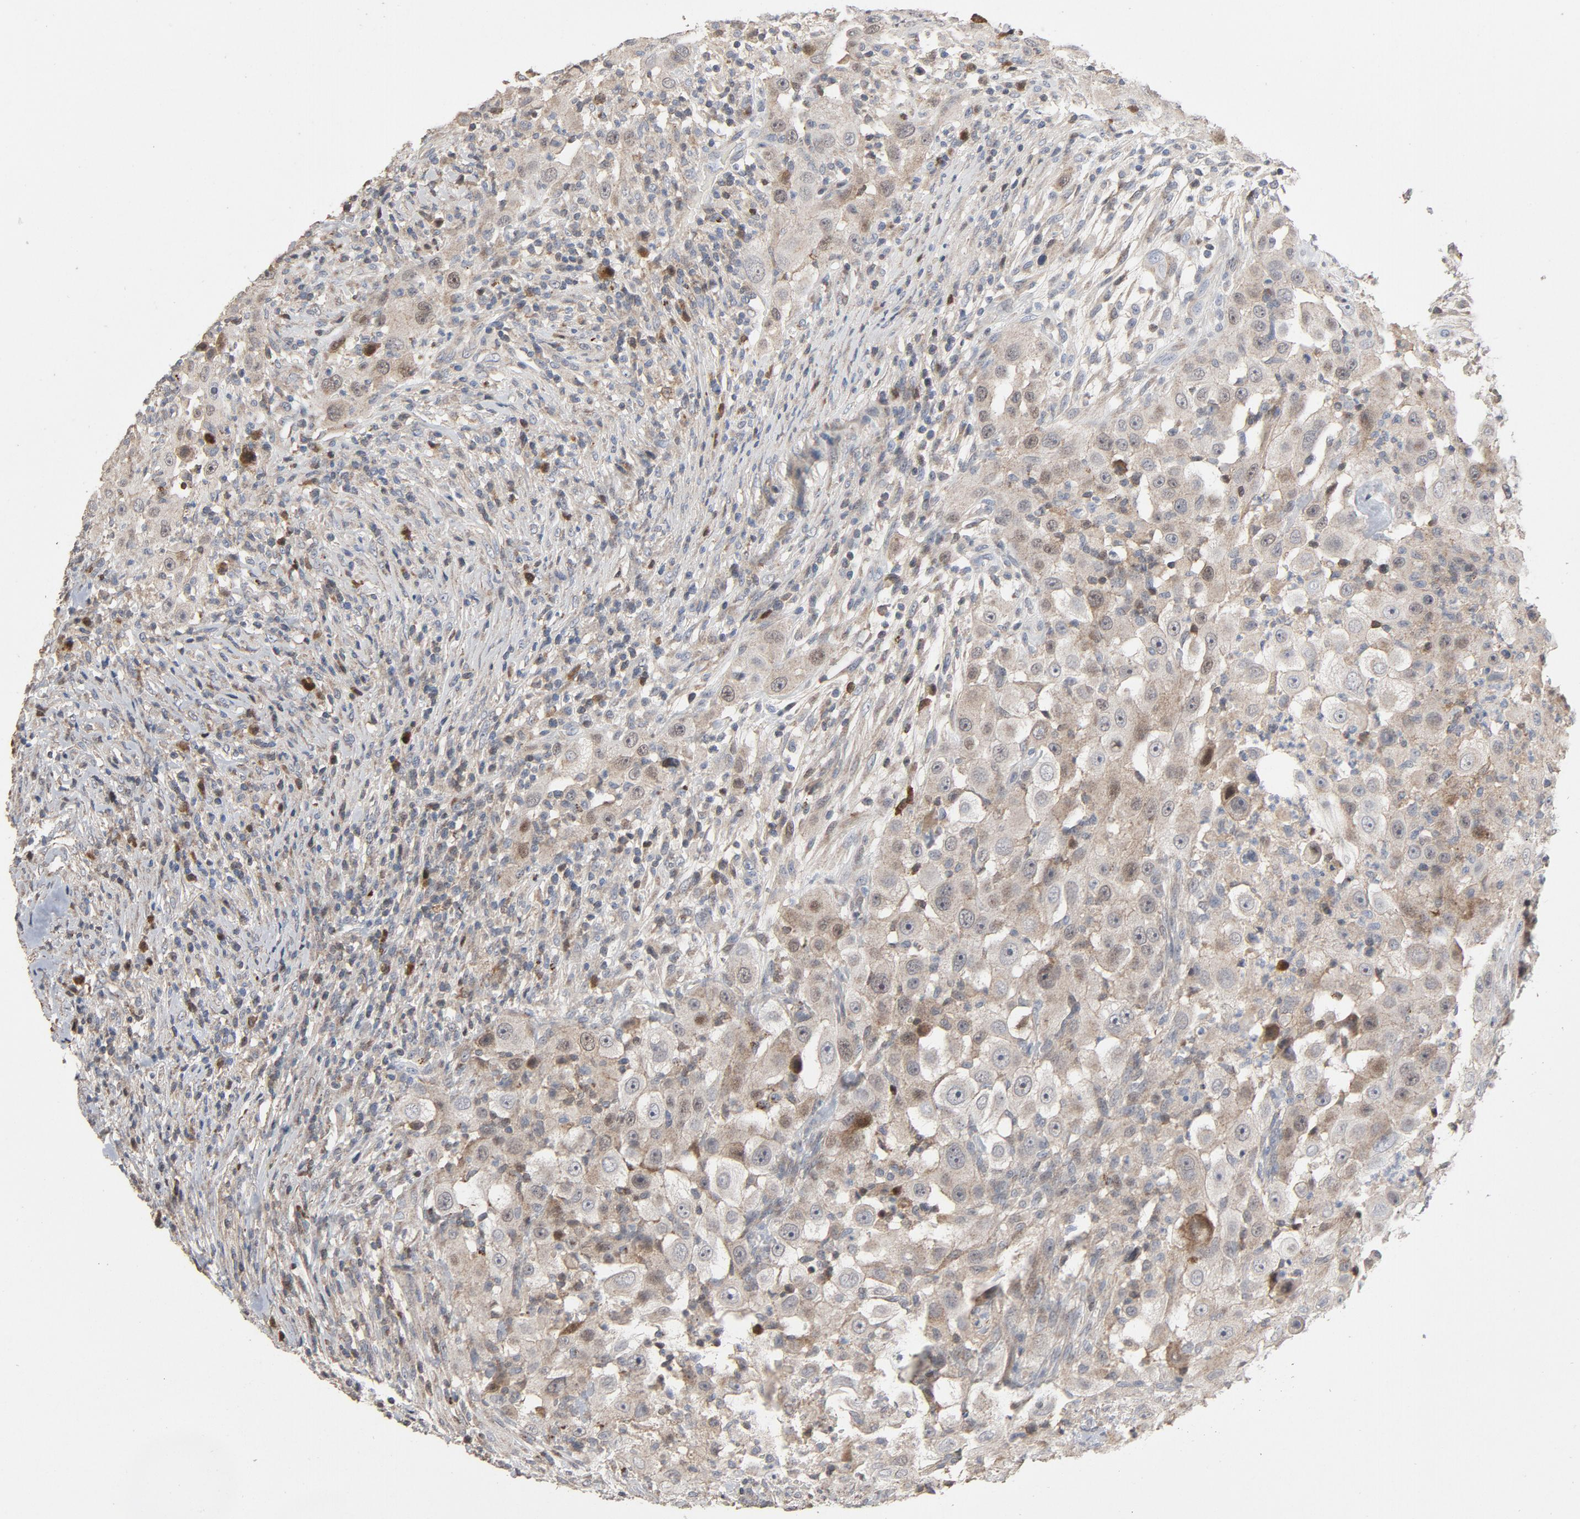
{"staining": {"intensity": "weak", "quantity": ">75%", "location": "cytoplasmic/membranous"}, "tissue": "head and neck cancer", "cell_type": "Tumor cells", "image_type": "cancer", "snomed": [{"axis": "morphology", "description": "Carcinoma, NOS"}, {"axis": "topography", "description": "Head-Neck"}], "caption": "Immunohistochemical staining of human head and neck carcinoma exhibits low levels of weak cytoplasmic/membranous staining in about >75% of tumor cells.", "gene": "CDK6", "patient": {"sex": "male", "age": 87}}